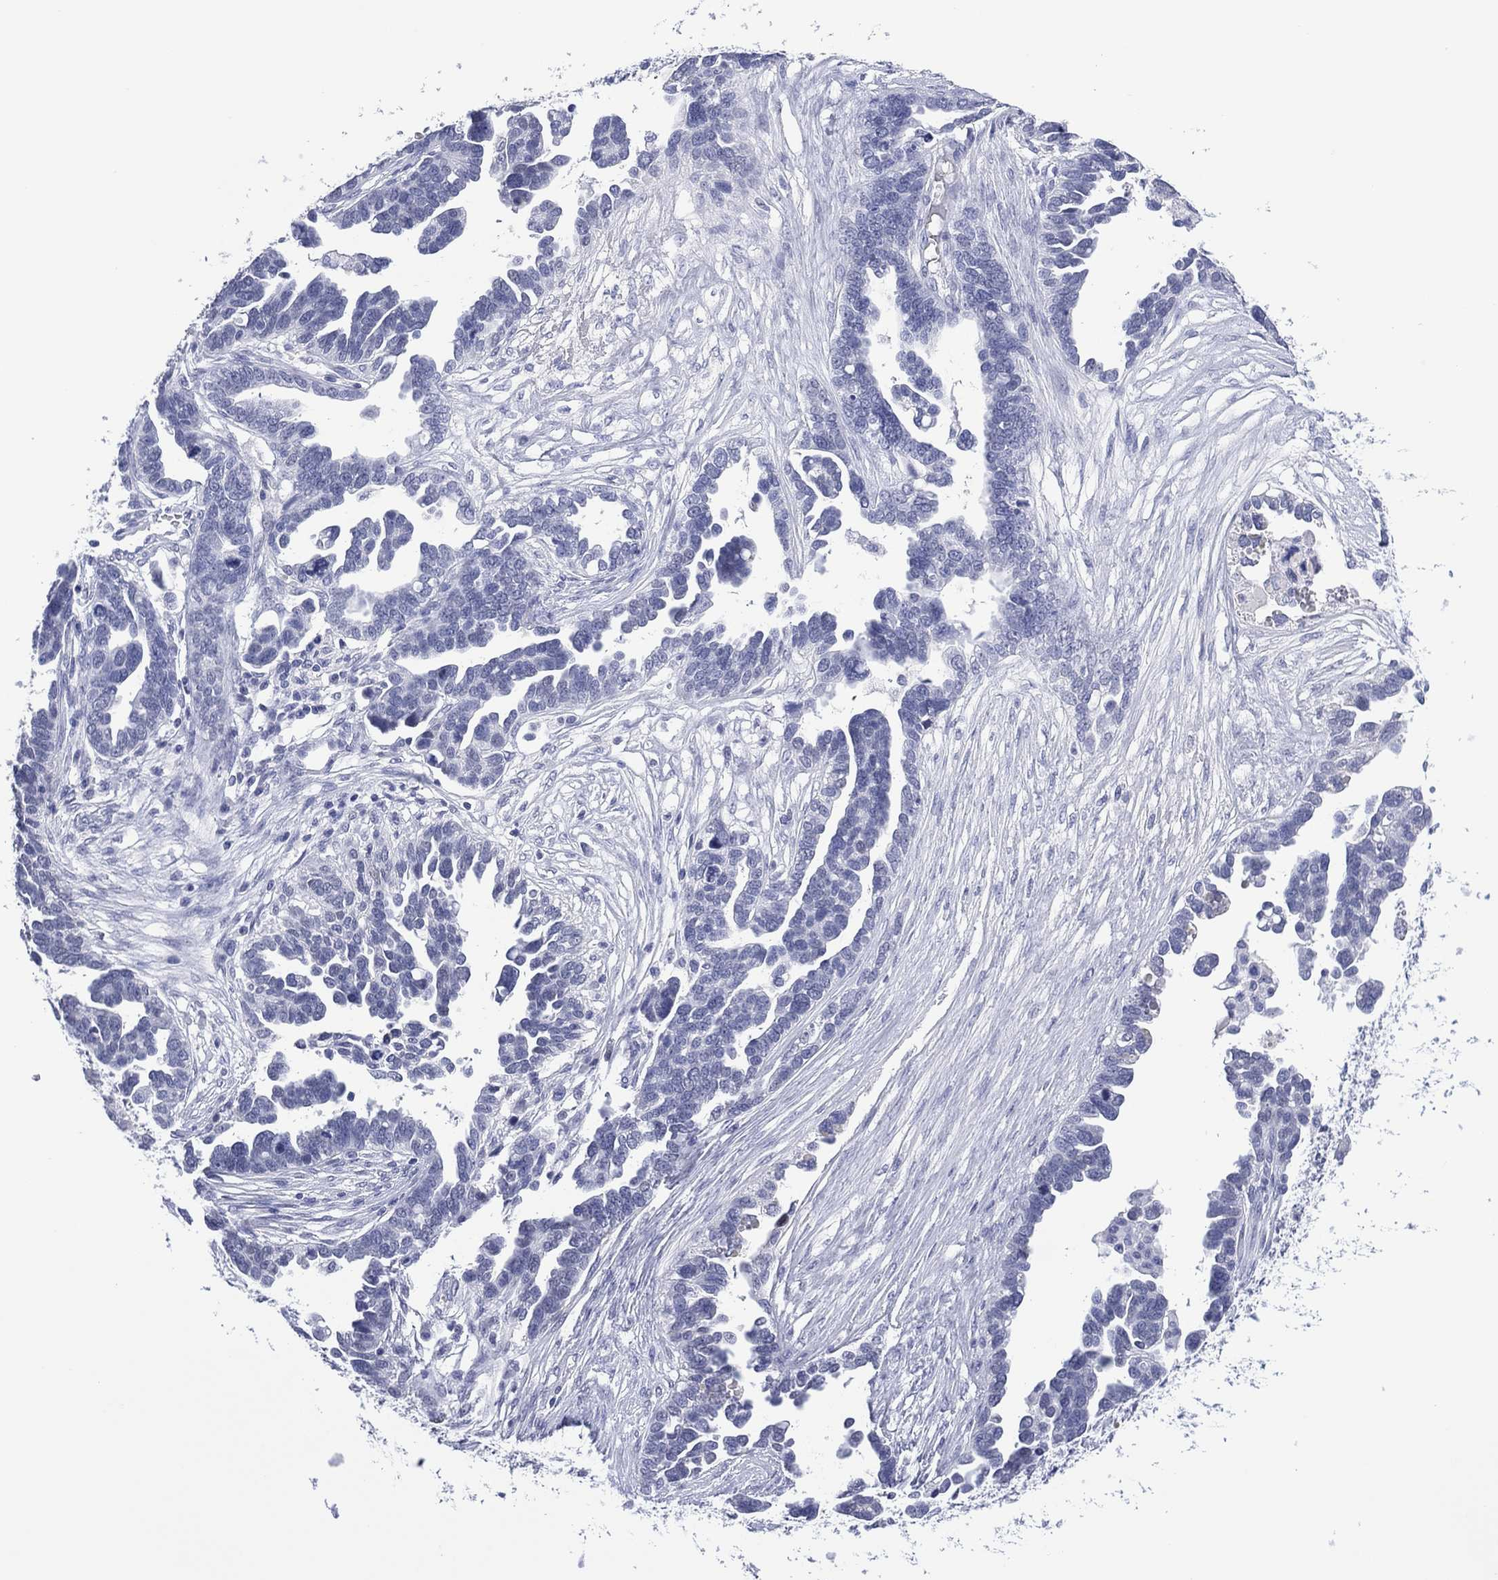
{"staining": {"intensity": "negative", "quantity": "none", "location": "none"}, "tissue": "ovarian cancer", "cell_type": "Tumor cells", "image_type": "cancer", "snomed": [{"axis": "morphology", "description": "Cystadenocarcinoma, serous, NOS"}, {"axis": "topography", "description": "Ovary"}], "caption": "Immunohistochemical staining of human ovarian cancer (serous cystadenocarcinoma) exhibits no significant positivity in tumor cells.", "gene": "UTF1", "patient": {"sex": "female", "age": 54}}